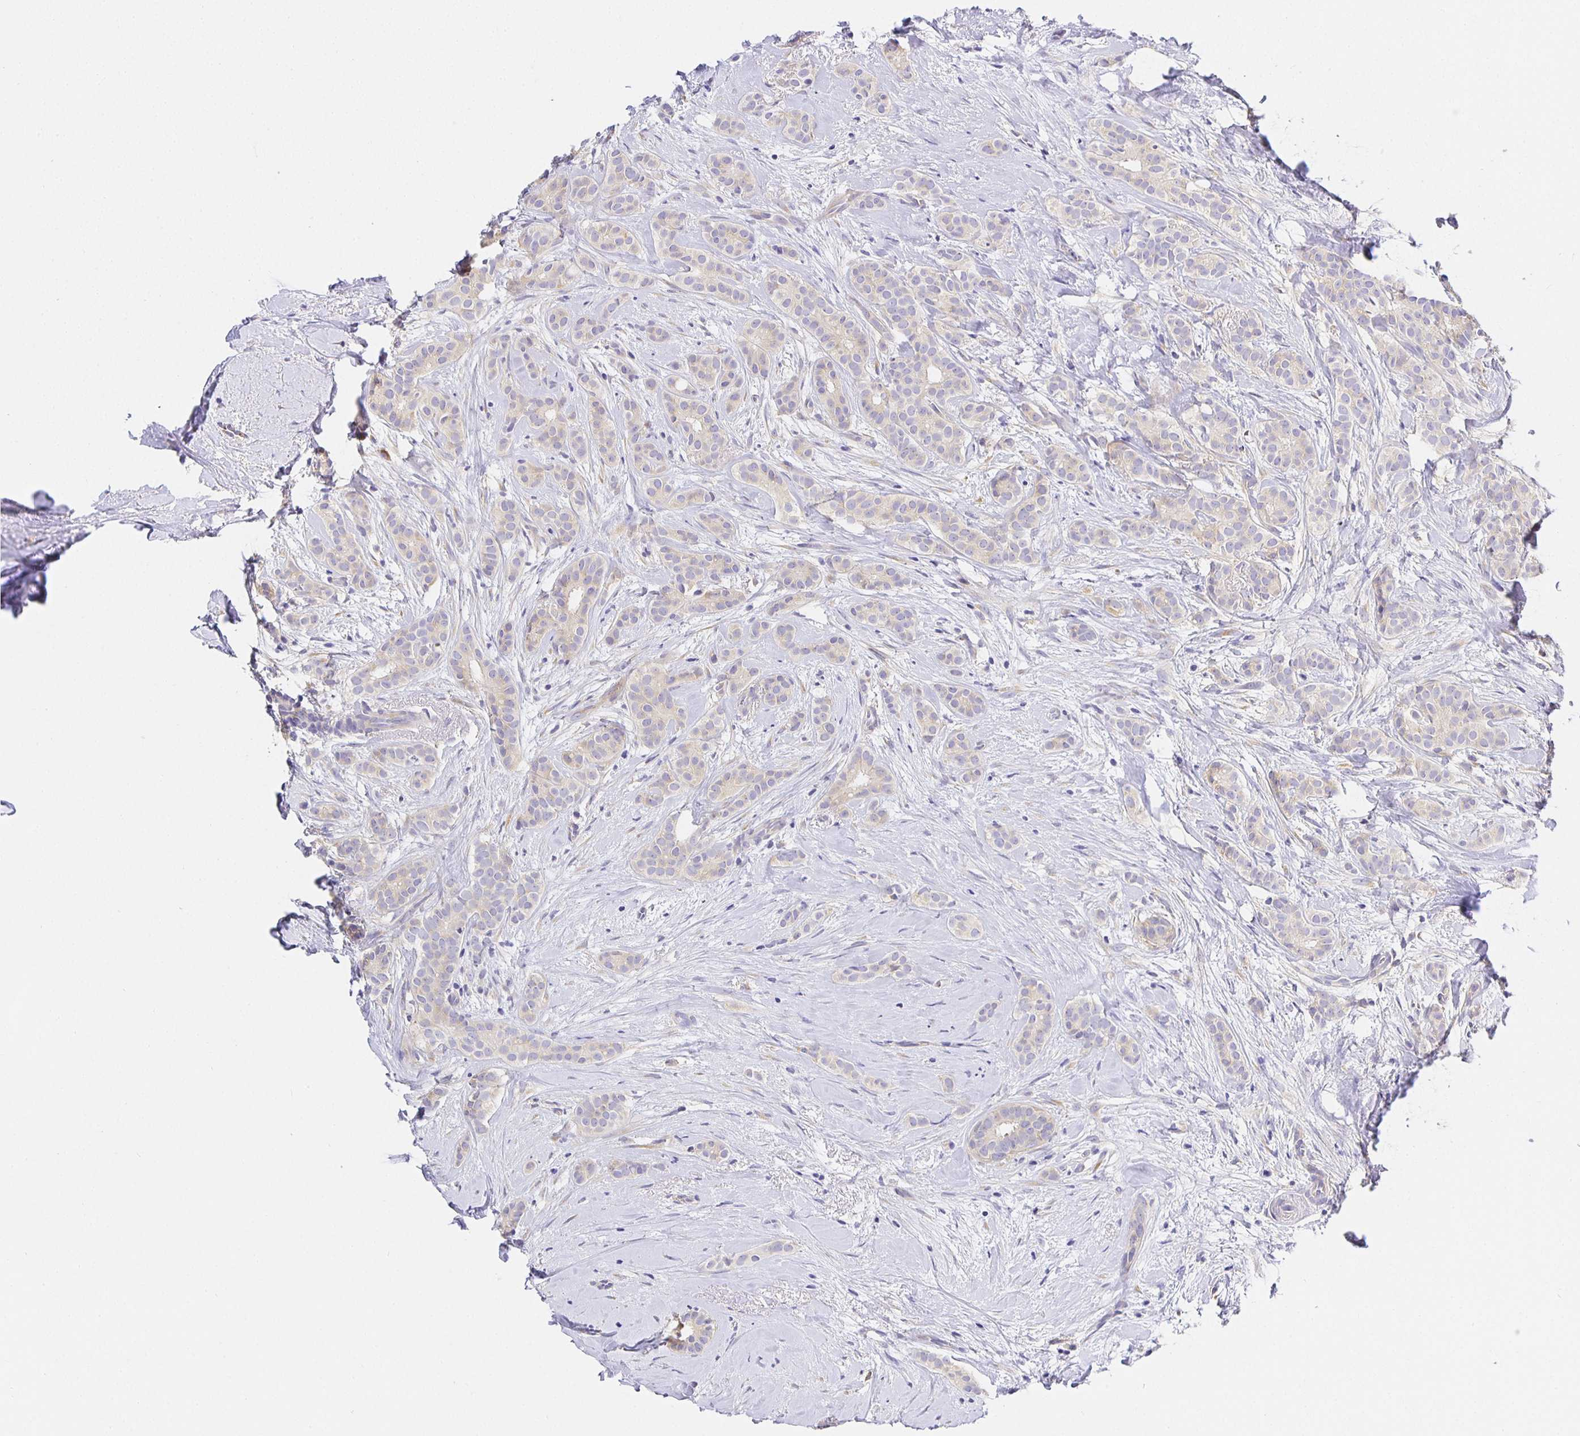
{"staining": {"intensity": "weak", "quantity": "<25%", "location": "cytoplasmic/membranous"}, "tissue": "breast cancer", "cell_type": "Tumor cells", "image_type": "cancer", "snomed": [{"axis": "morphology", "description": "Duct carcinoma"}, {"axis": "topography", "description": "Breast"}], "caption": "An image of breast cancer (intraductal carcinoma) stained for a protein shows no brown staining in tumor cells. (DAB immunohistochemistry, high magnification).", "gene": "OPALIN", "patient": {"sex": "female", "age": 65}}